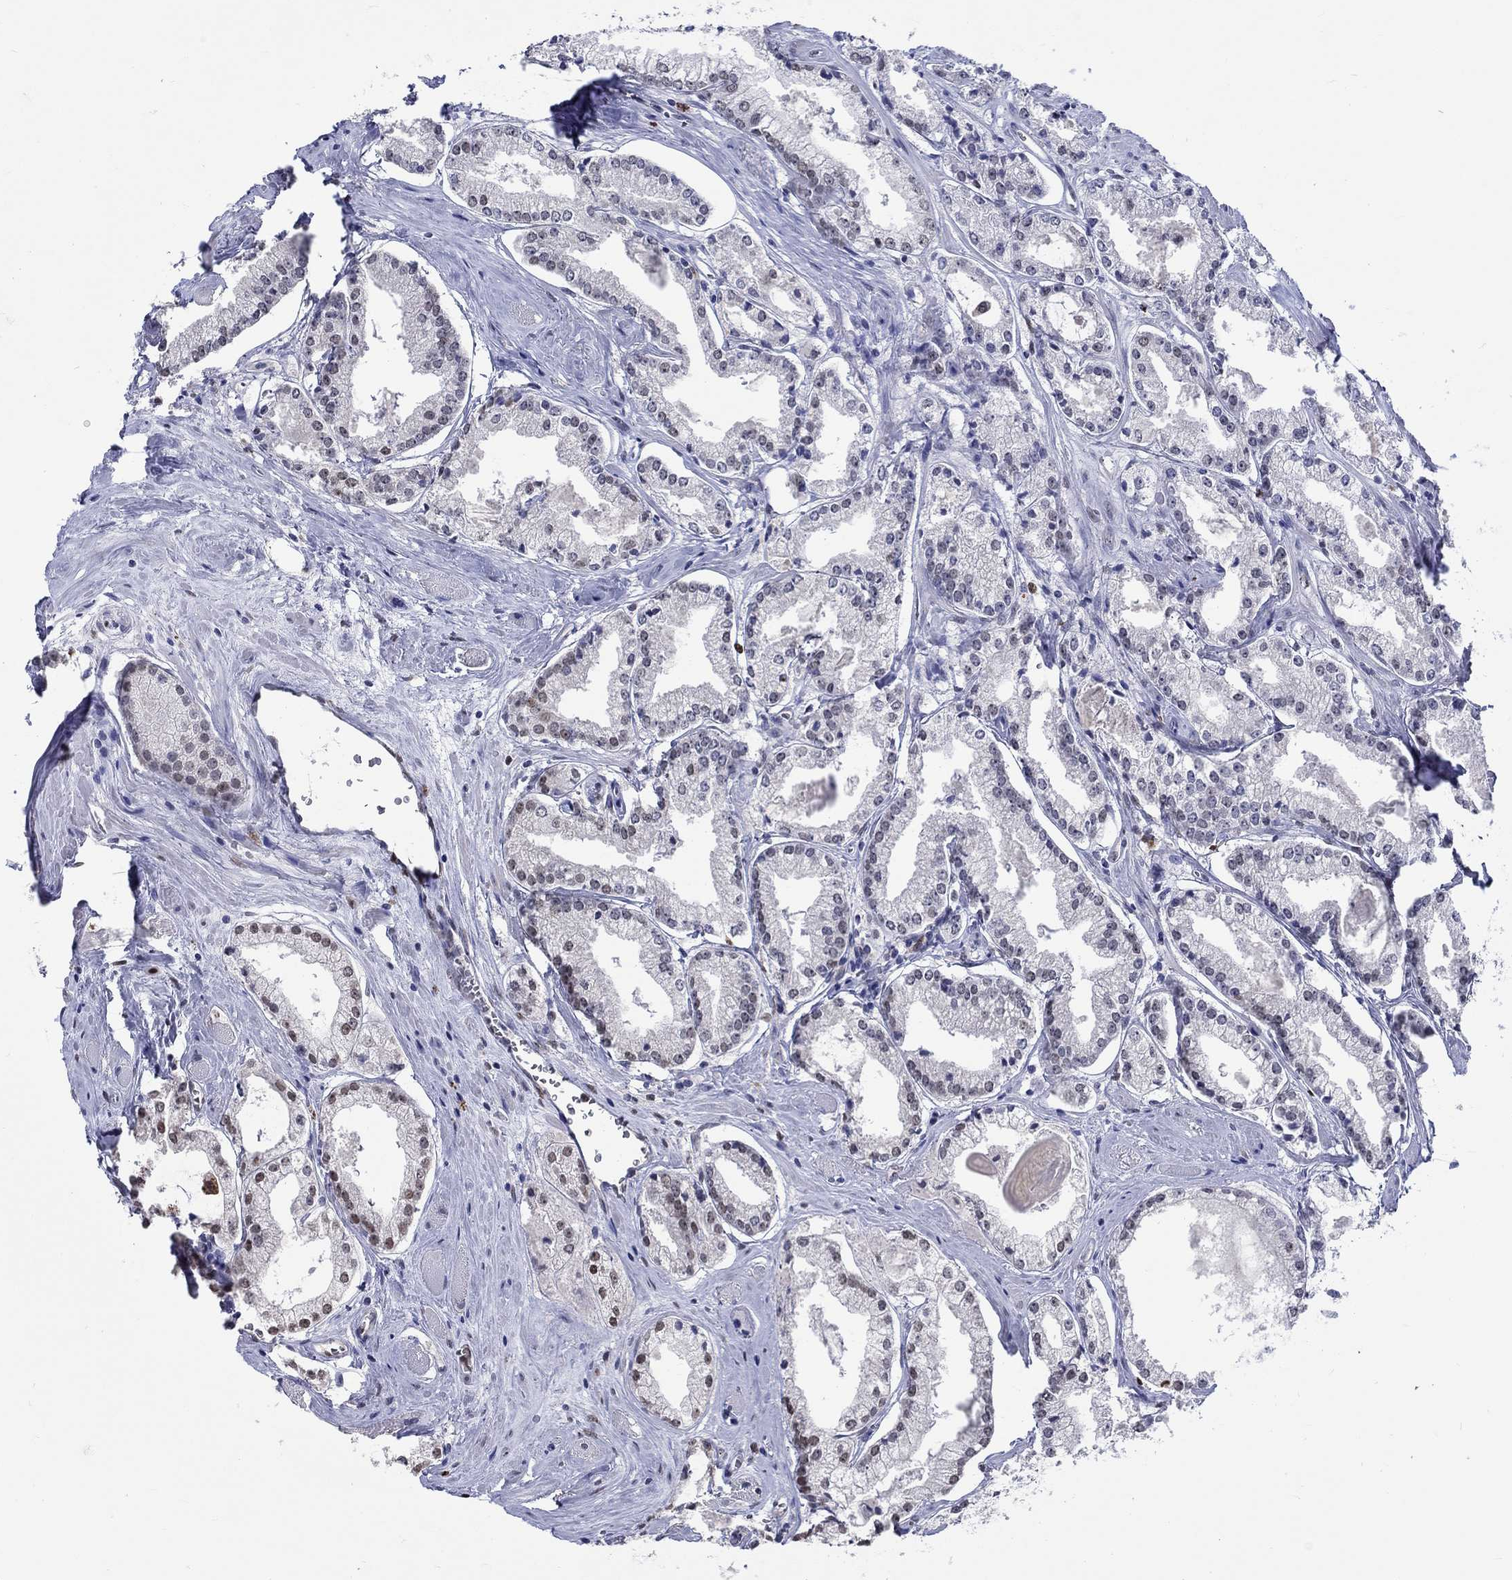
{"staining": {"intensity": "negative", "quantity": "none", "location": "none"}, "tissue": "prostate cancer", "cell_type": "Tumor cells", "image_type": "cancer", "snomed": [{"axis": "morphology", "description": "Adenocarcinoma, NOS"}, {"axis": "topography", "description": "Prostate"}], "caption": "A high-resolution photomicrograph shows immunohistochemistry staining of prostate cancer (adenocarcinoma), which shows no significant staining in tumor cells. (Immunohistochemistry, brightfield microscopy, high magnification).", "gene": "GATA2", "patient": {"sex": "male", "age": 72}}